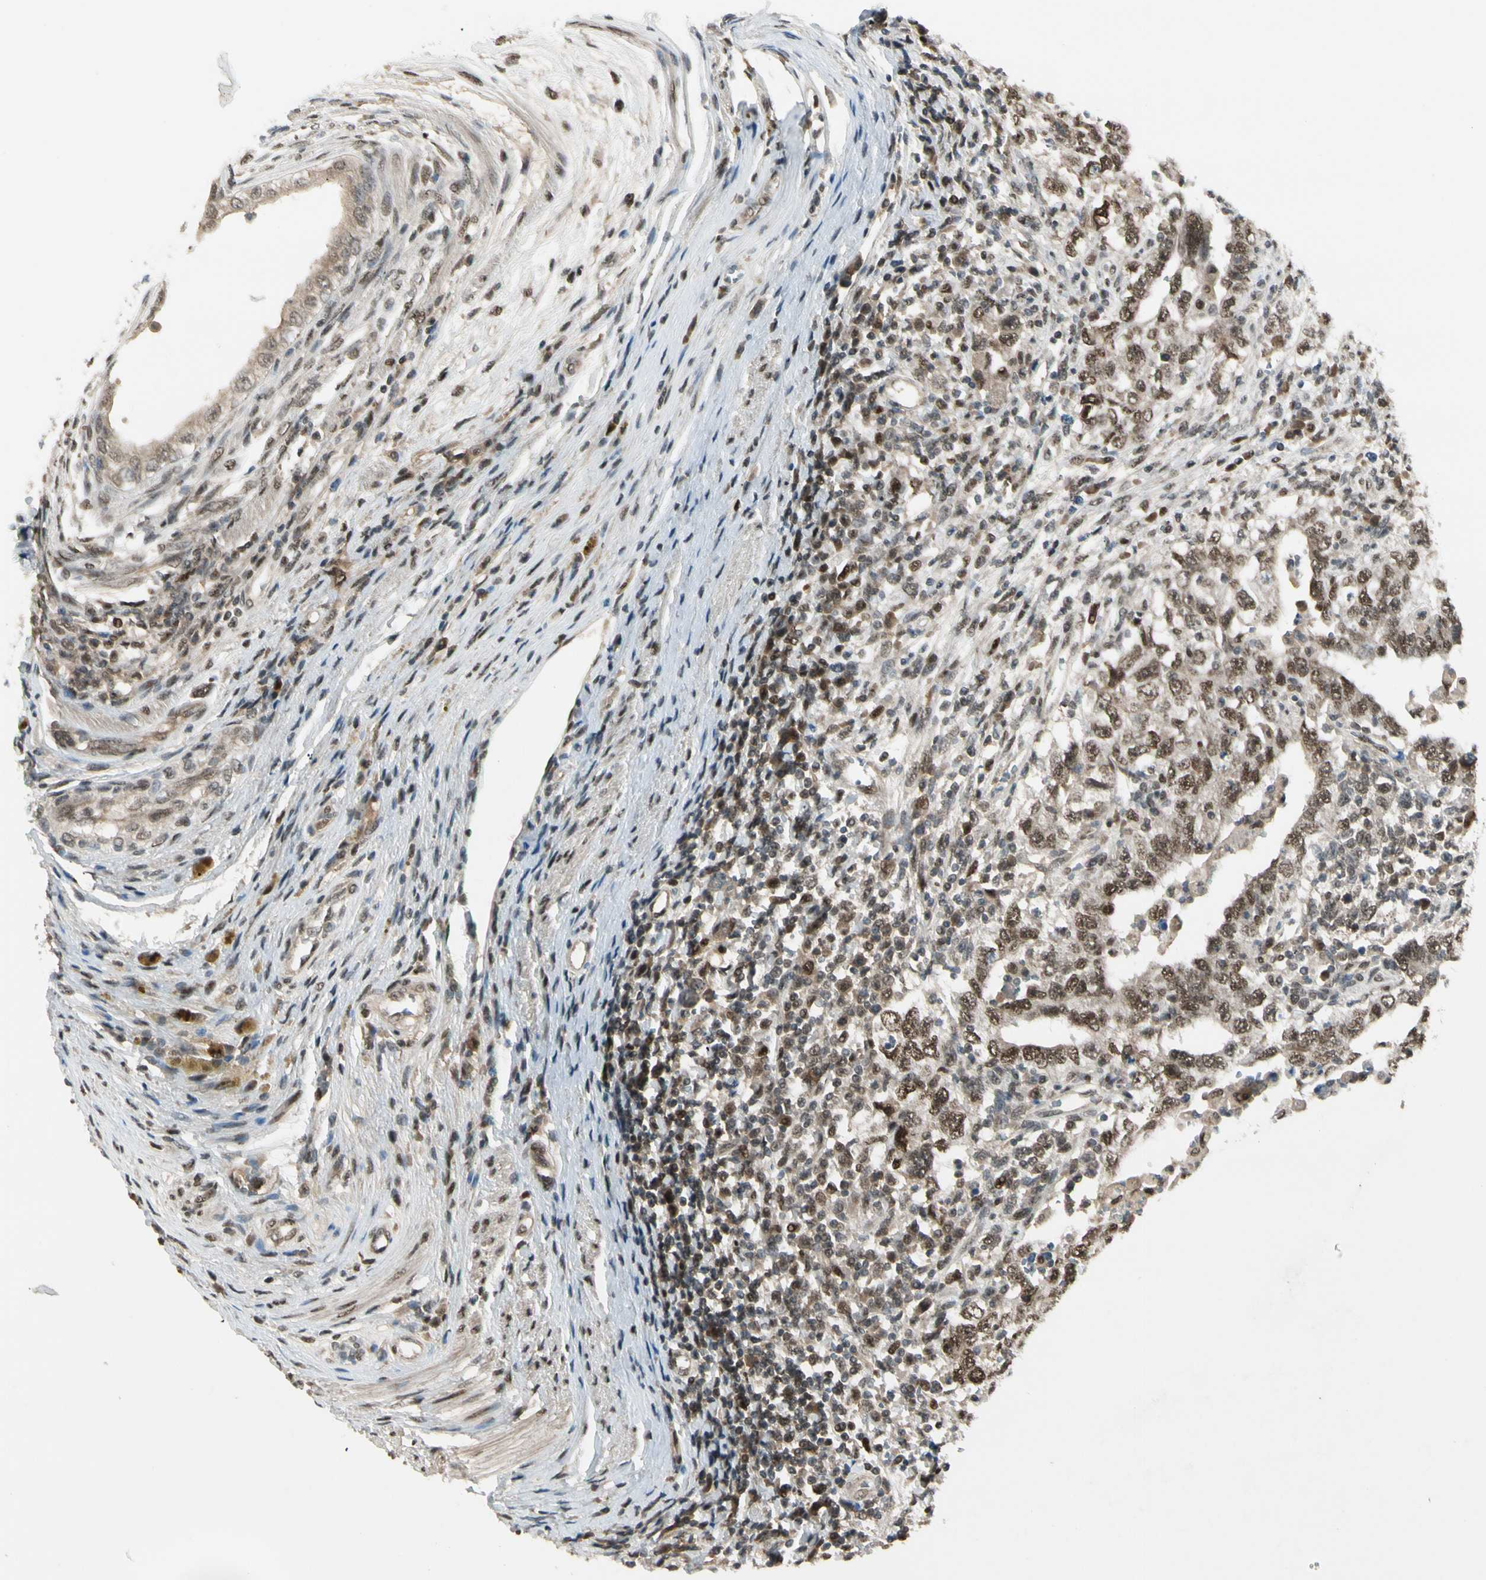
{"staining": {"intensity": "moderate", "quantity": ">75%", "location": "nuclear"}, "tissue": "testis cancer", "cell_type": "Tumor cells", "image_type": "cancer", "snomed": [{"axis": "morphology", "description": "Carcinoma, Embryonal, NOS"}, {"axis": "topography", "description": "Testis"}], "caption": "The immunohistochemical stain labels moderate nuclear positivity in tumor cells of testis embryonal carcinoma tissue.", "gene": "GTF3A", "patient": {"sex": "male", "age": 26}}